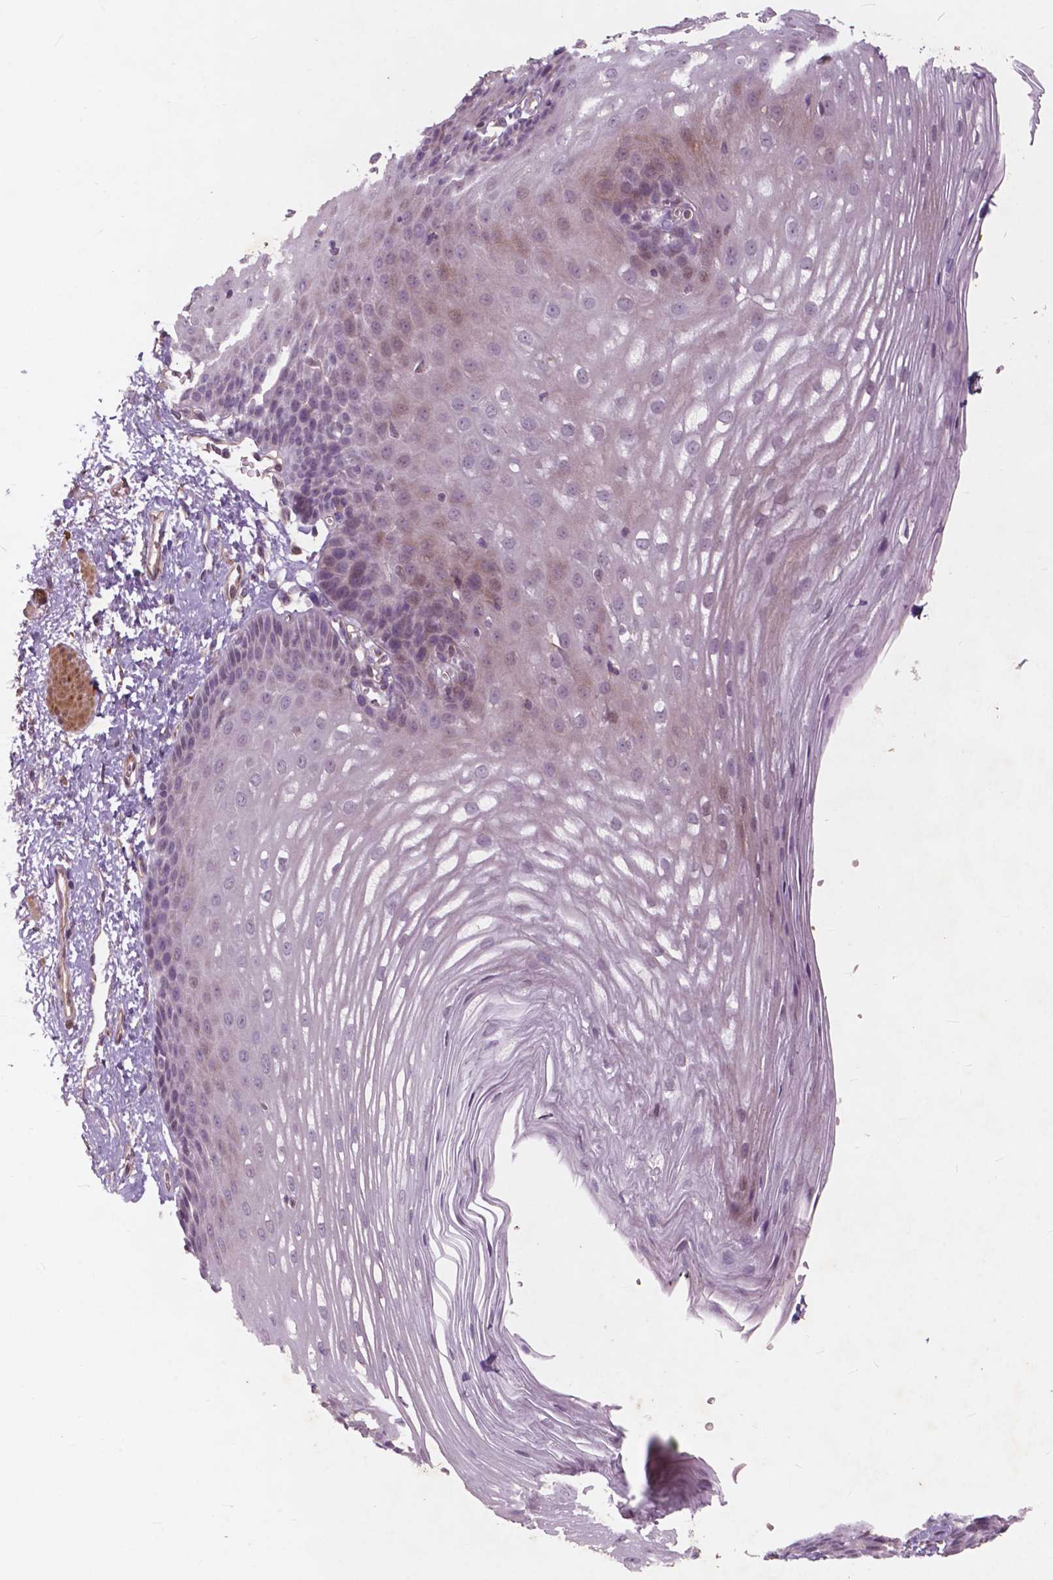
{"staining": {"intensity": "negative", "quantity": "none", "location": "none"}, "tissue": "esophagus", "cell_type": "Squamous epithelial cells", "image_type": "normal", "snomed": [{"axis": "morphology", "description": "Normal tissue, NOS"}, {"axis": "topography", "description": "Esophagus"}], "caption": "Immunohistochemistry micrograph of unremarkable esophagus stained for a protein (brown), which exhibits no expression in squamous epithelial cells.", "gene": "RFPL4B", "patient": {"sex": "male", "age": 62}}